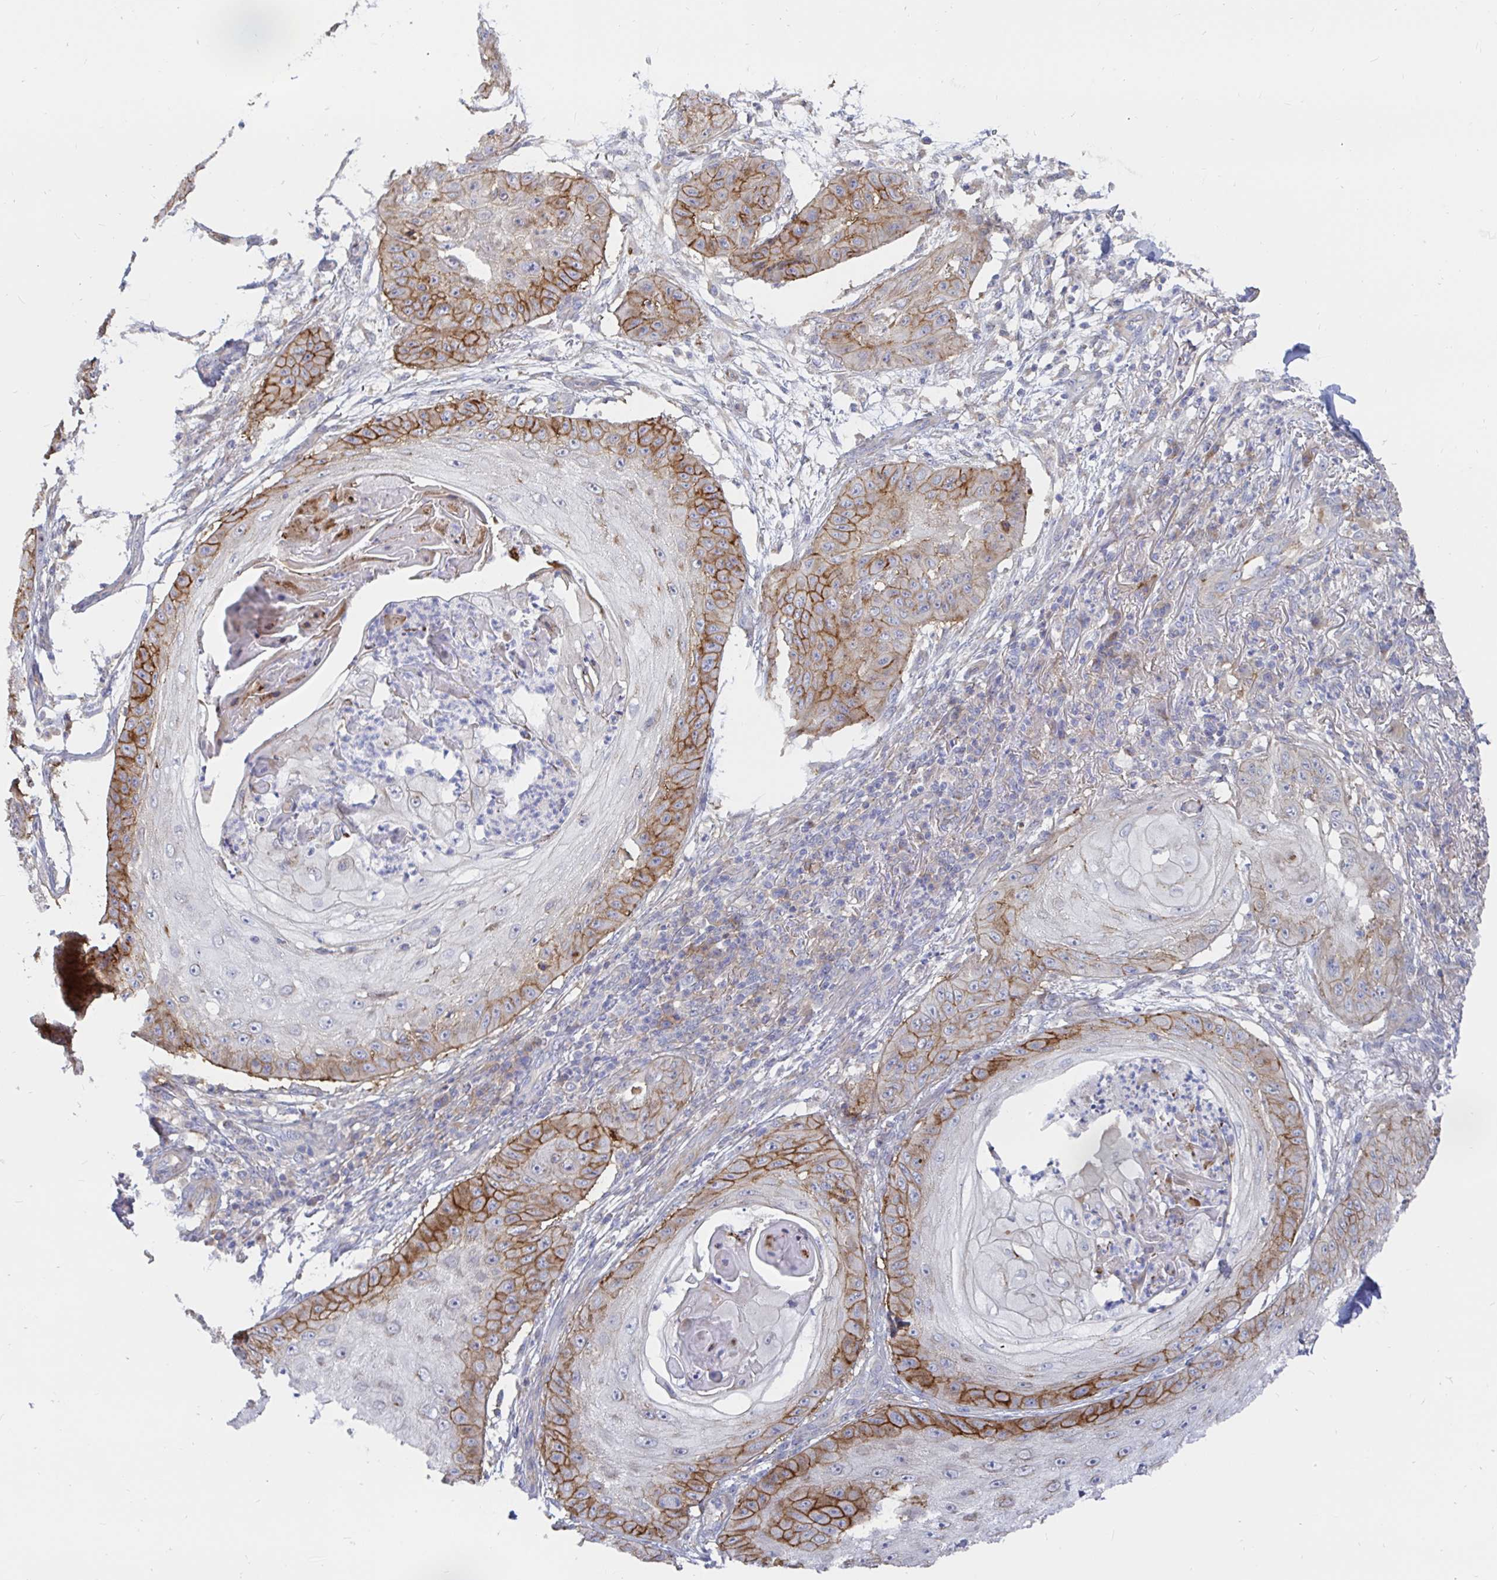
{"staining": {"intensity": "strong", "quantity": "<25%", "location": "cytoplasmic/membranous"}, "tissue": "skin cancer", "cell_type": "Tumor cells", "image_type": "cancer", "snomed": [{"axis": "morphology", "description": "Squamous cell carcinoma, NOS"}, {"axis": "topography", "description": "Skin"}], "caption": "Brown immunohistochemical staining in human skin squamous cell carcinoma displays strong cytoplasmic/membranous staining in about <25% of tumor cells.", "gene": "KCTD19", "patient": {"sex": "male", "age": 70}}